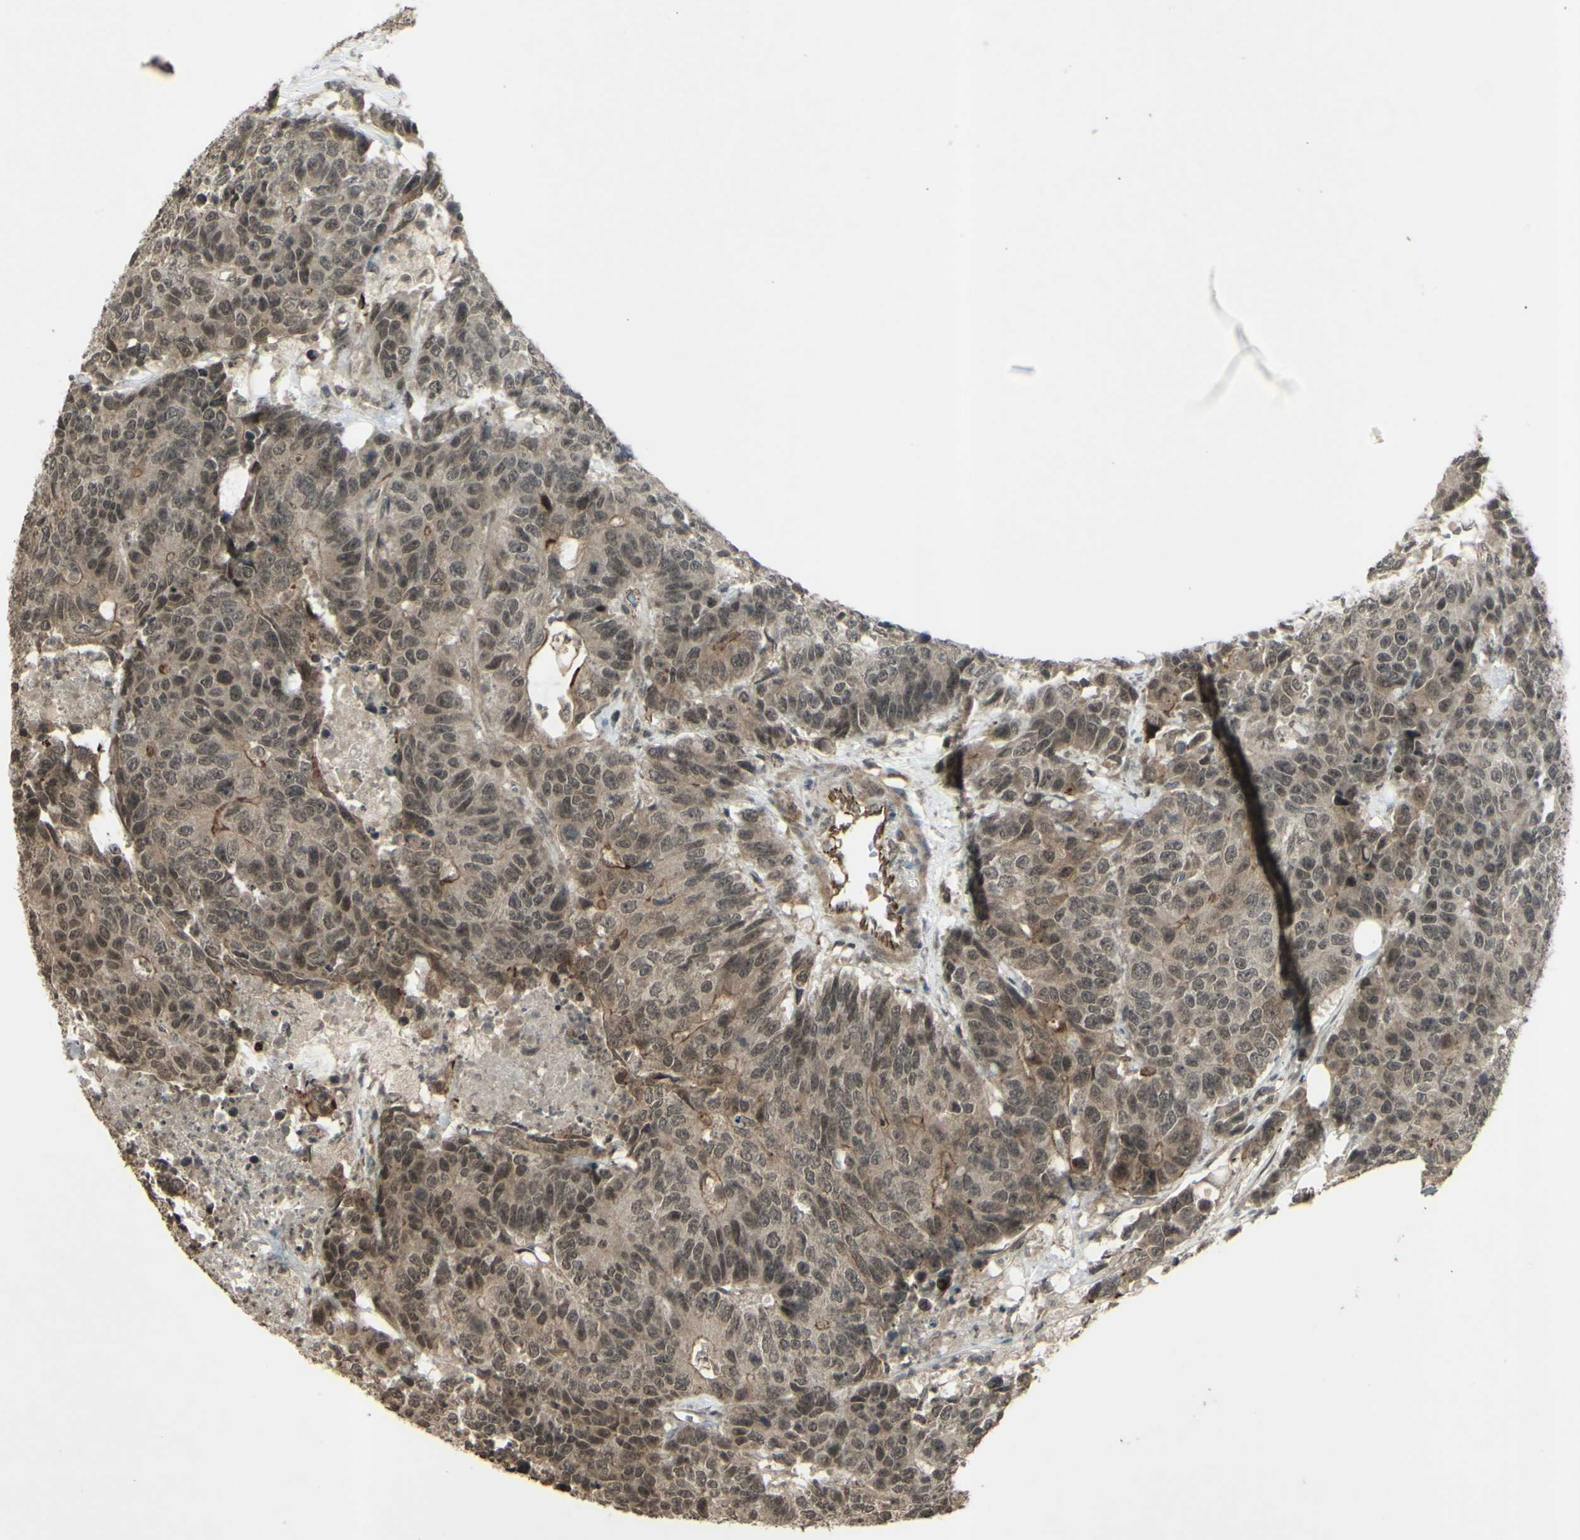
{"staining": {"intensity": "weak", "quantity": ">75%", "location": "cytoplasmic/membranous,nuclear"}, "tissue": "colorectal cancer", "cell_type": "Tumor cells", "image_type": "cancer", "snomed": [{"axis": "morphology", "description": "Adenocarcinoma, NOS"}, {"axis": "topography", "description": "Colon"}], "caption": "The immunohistochemical stain labels weak cytoplasmic/membranous and nuclear staining in tumor cells of colorectal cancer (adenocarcinoma) tissue. The staining is performed using DAB (3,3'-diaminobenzidine) brown chromogen to label protein expression. The nuclei are counter-stained blue using hematoxylin.", "gene": "BLNK", "patient": {"sex": "female", "age": 86}}